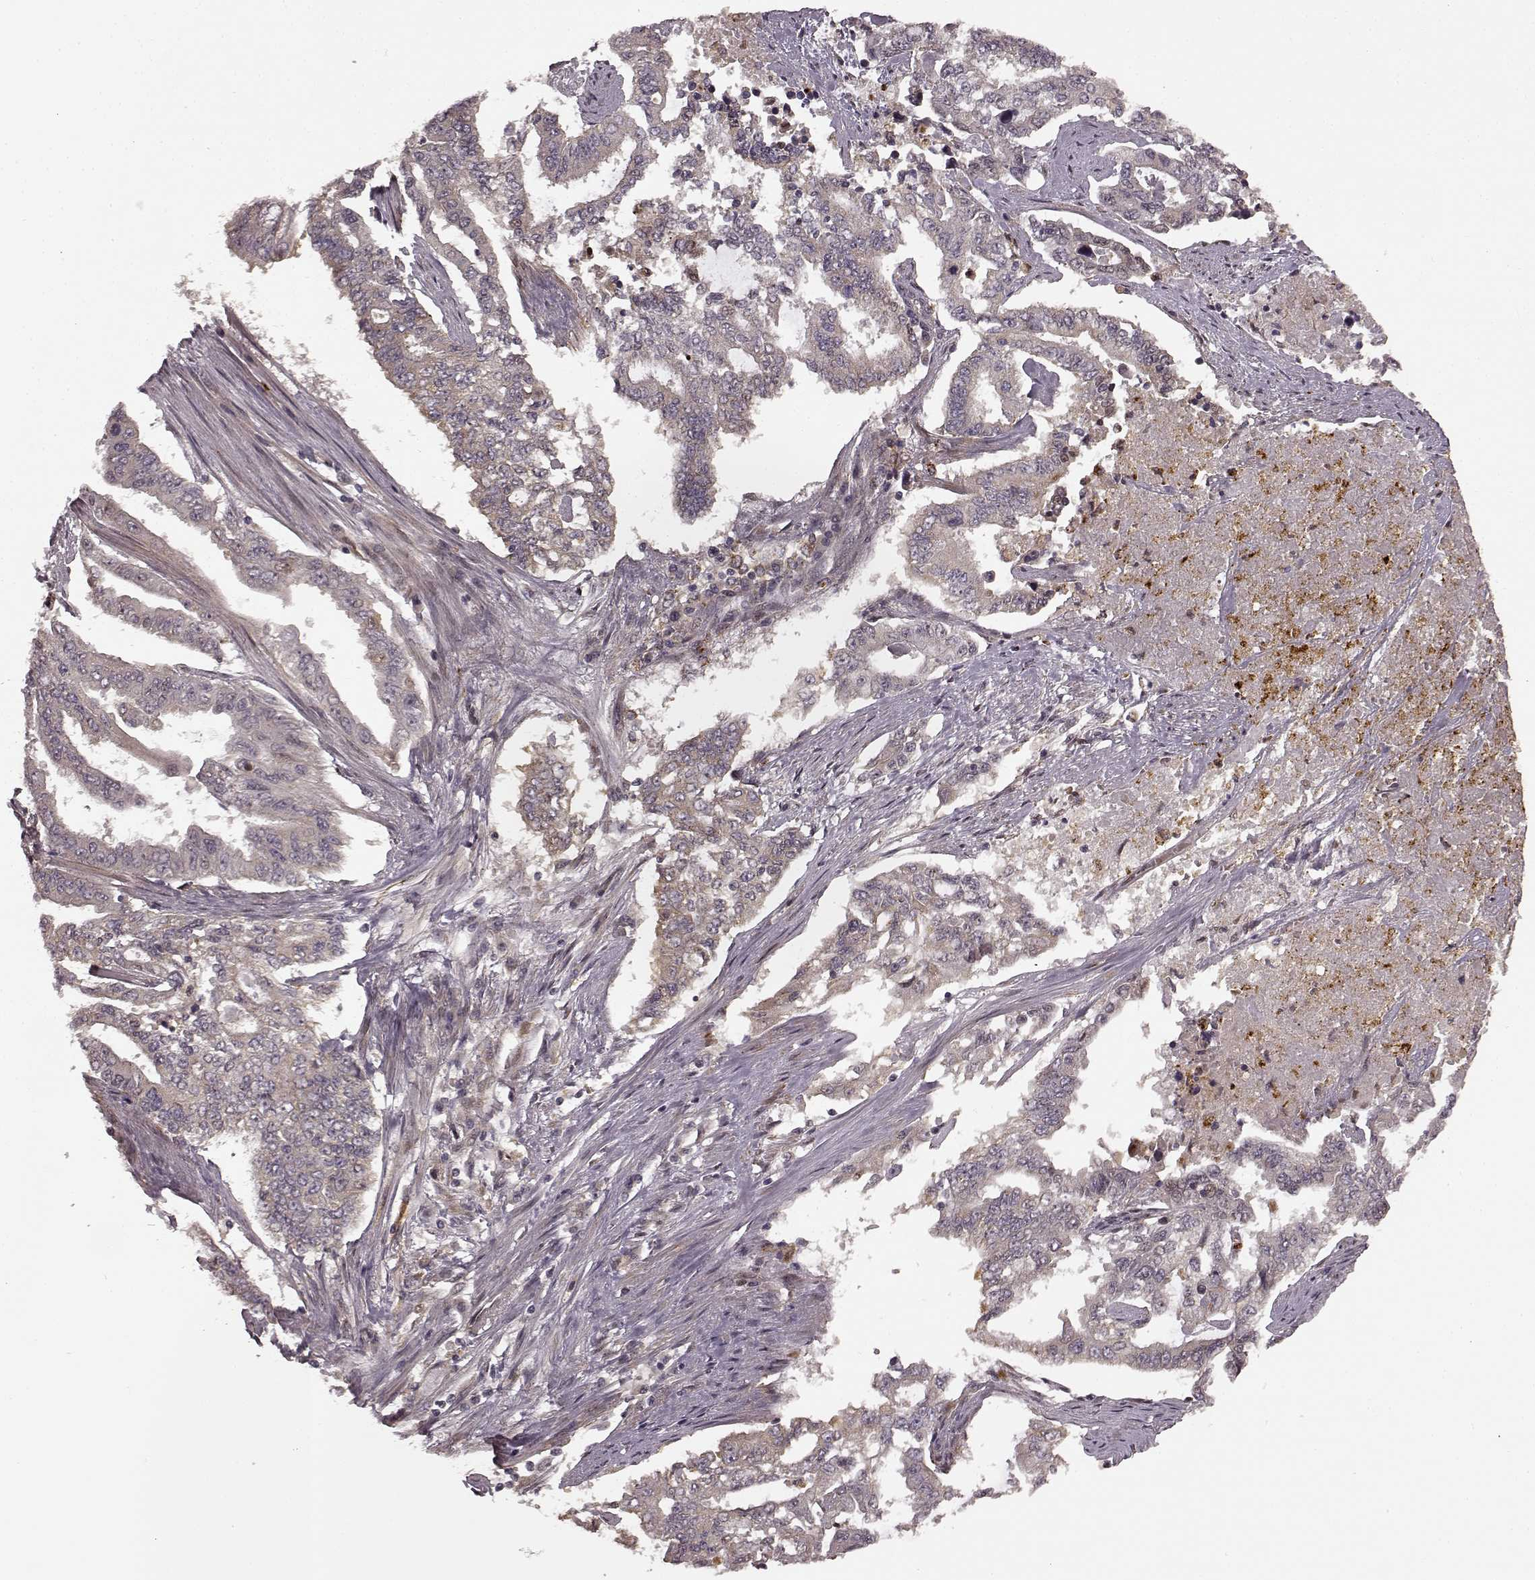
{"staining": {"intensity": "weak", "quantity": "<25%", "location": "cytoplasmic/membranous"}, "tissue": "endometrial cancer", "cell_type": "Tumor cells", "image_type": "cancer", "snomed": [{"axis": "morphology", "description": "Adenocarcinoma, NOS"}, {"axis": "topography", "description": "Uterus"}], "caption": "Protein analysis of endometrial adenocarcinoma shows no significant expression in tumor cells.", "gene": "SLC12A9", "patient": {"sex": "female", "age": 59}}